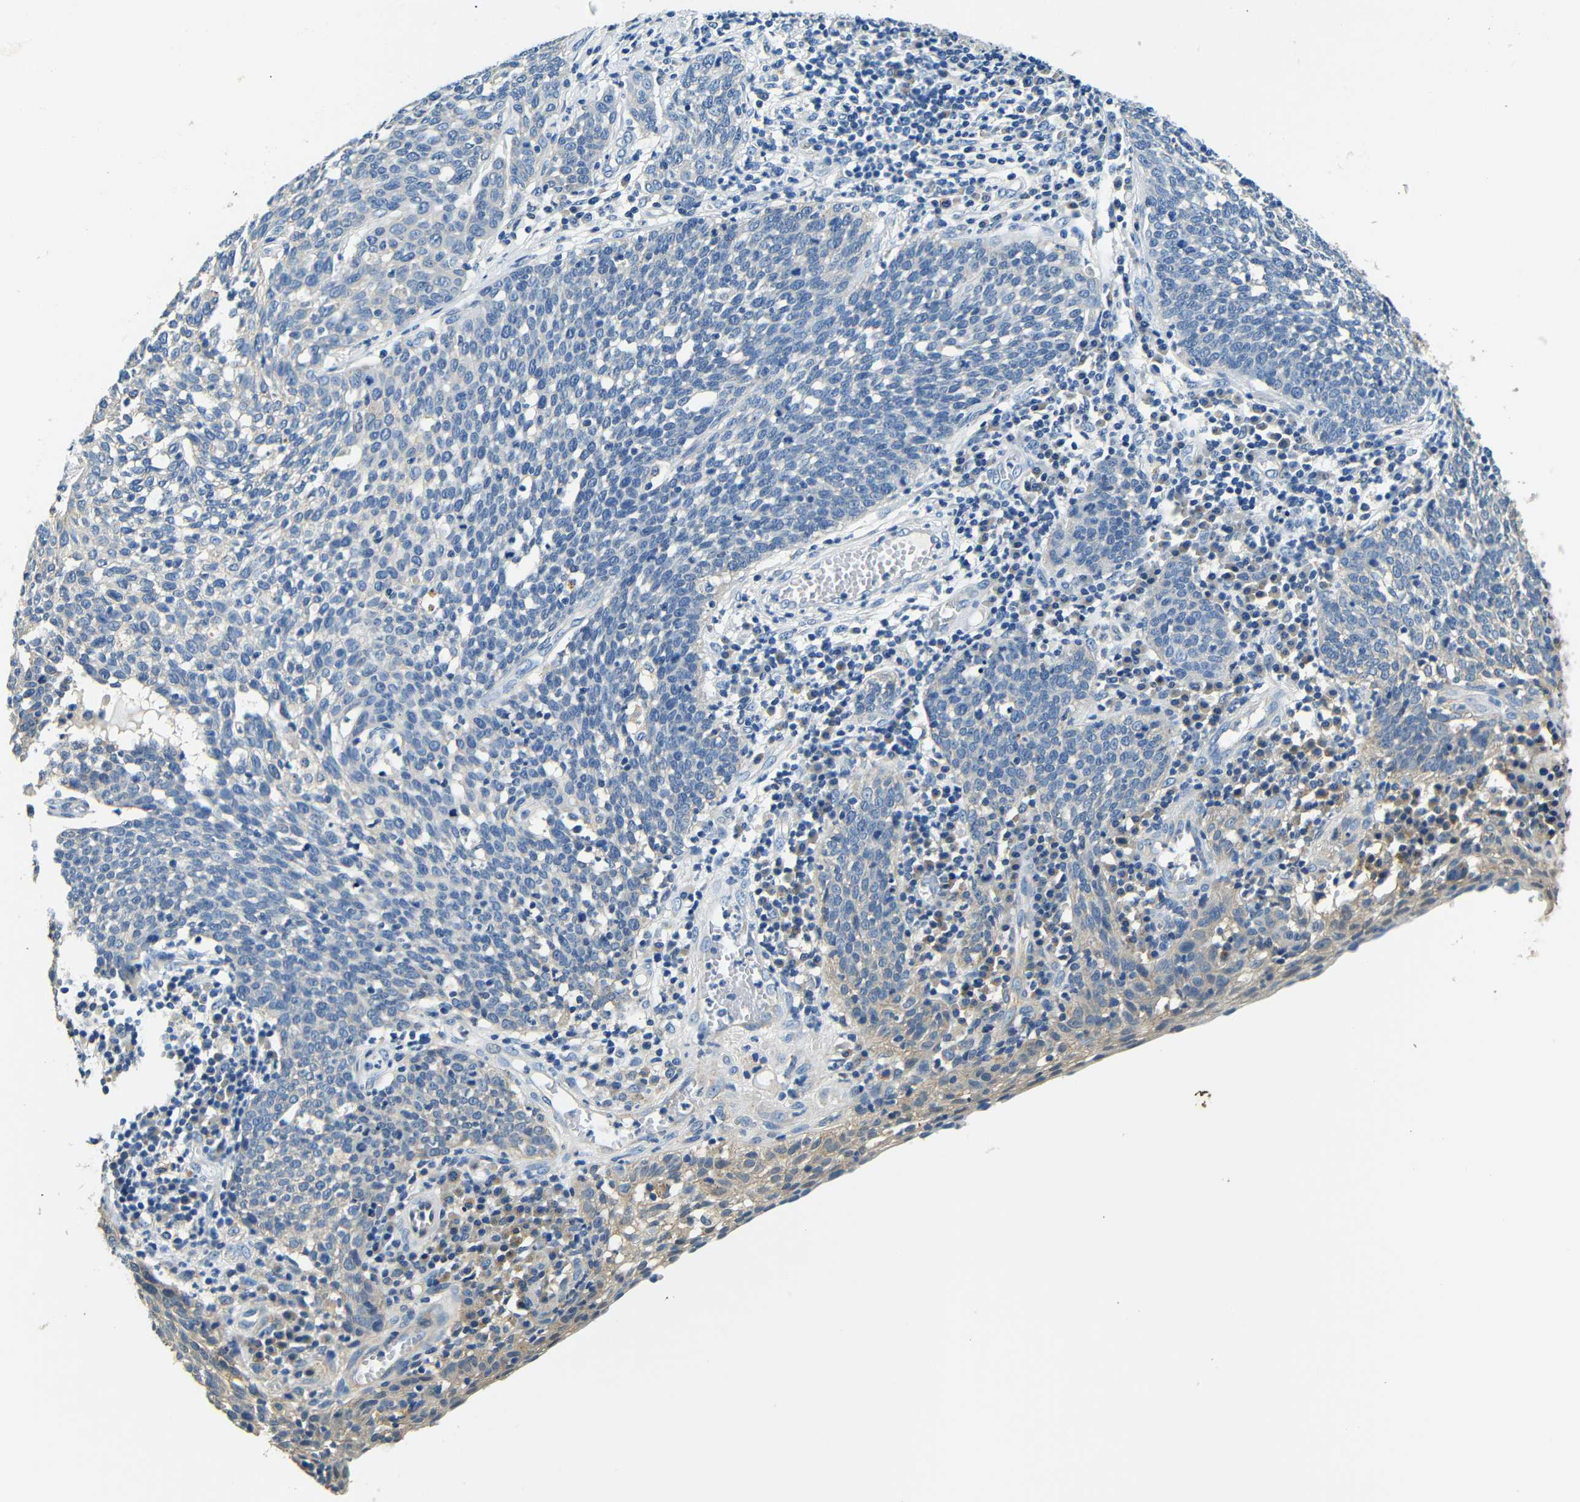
{"staining": {"intensity": "negative", "quantity": "none", "location": "none"}, "tissue": "cervical cancer", "cell_type": "Tumor cells", "image_type": "cancer", "snomed": [{"axis": "morphology", "description": "Squamous cell carcinoma, NOS"}, {"axis": "topography", "description": "Cervix"}], "caption": "The immunohistochemistry (IHC) photomicrograph has no significant expression in tumor cells of cervical cancer tissue. (Stains: DAB (3,3'-diaminobenzidine) IHC with hematoxylin counter stain, Microscopy: brightfield microscopy at high magnification).", "gene": "FMO5", "patient": {"sex": "female", "age": 34}}